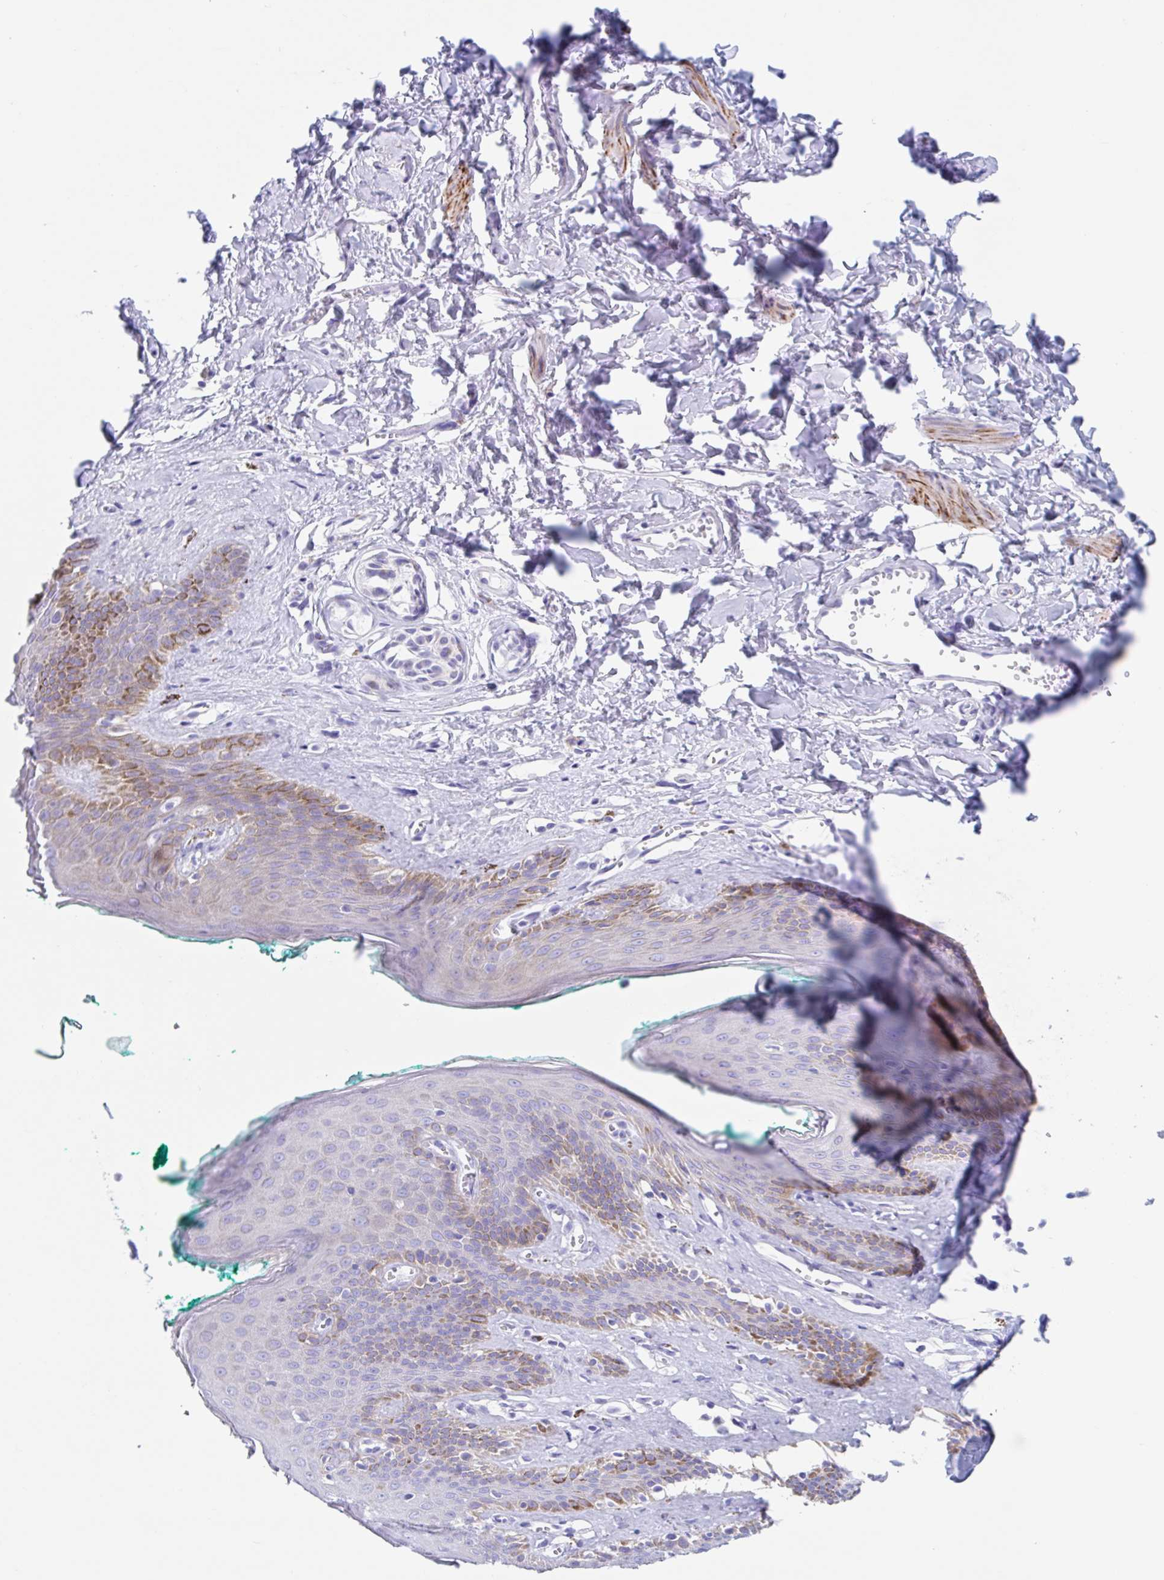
{"staining": {"intensity": "moderate", "quantity": "<25%", "location": "cytoplasmic/membranous"}, "tissue": "skin", "cell_type": "Epidermal cells", "image_type": "normal", "snomed": [{"axis": "morphology", "description": "Normal tissue, NOS"}, {"axis": "topography", "description": "Vulva"}, {"axis": "topography", "description": "Peripheral nerve tissue"}], "caption": "Immunohistochemical staining of unremarkable skin displays moderate cytoplasmic/membranous protein expression in approximately <25% of epidermal cells.", "gene": "CPTP", "patient": {"sex": "female", "age": 66}}